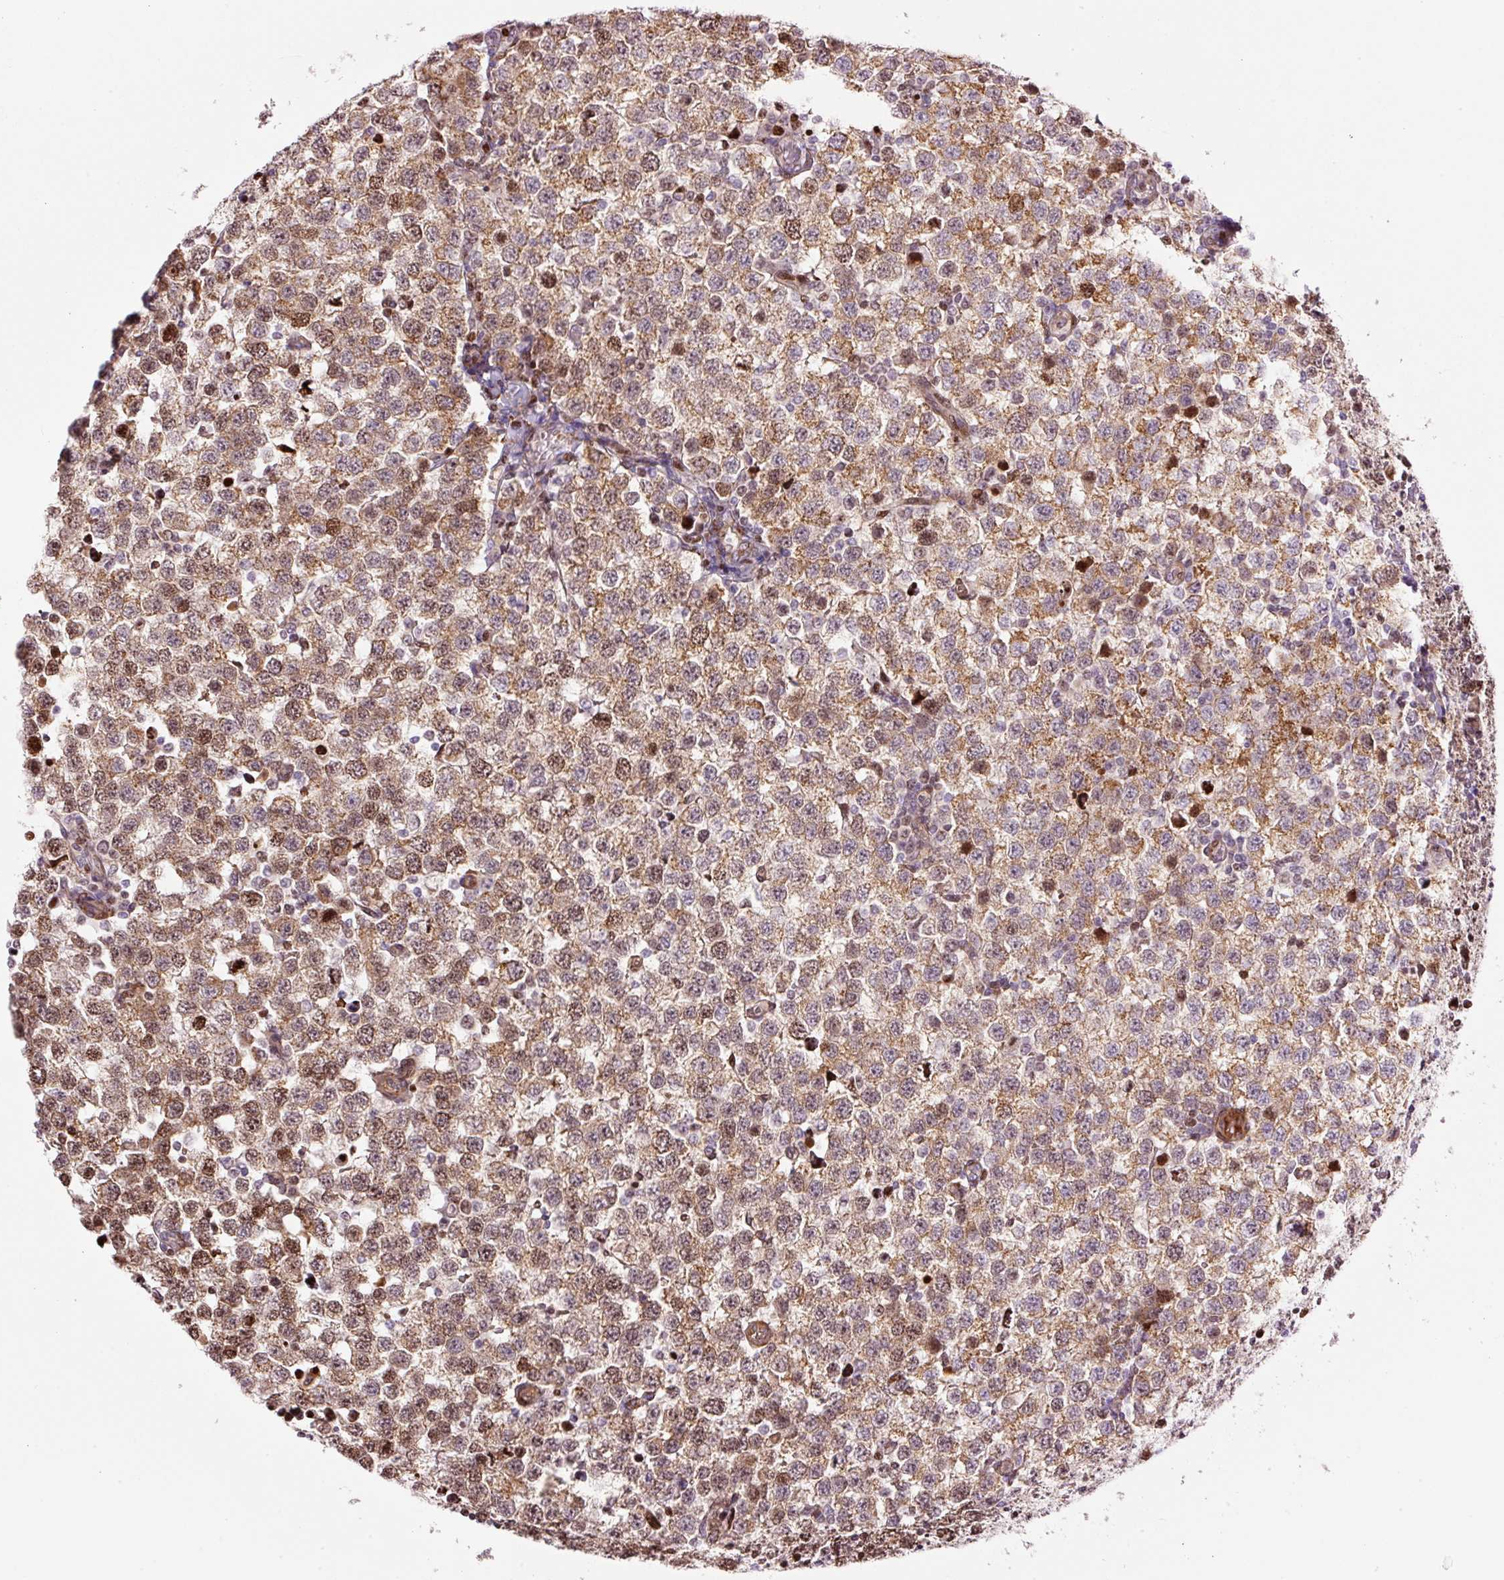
{"staining": {"intensity": "moderate", "quantity": ">75%", "location": "cytoplasmic/membranous,nuclear"}, "tissue": "testis cancer", "cell_type": "Tumor cells", "image_type": "cancer", "snomed": [{"axis": "morphology", "description": "Seminoma, NOS"}, {"axis": "topography", "description": "Testis"}], "caption": "Immunohistochemistry of human testis seminoma reveals medium levels of moderate cytoplasmic/membranous and nuclear staining in approximately >75% of tumor cells.", "gene": "TMEM8B", "patient": {"sex": "male", "age": 34}}